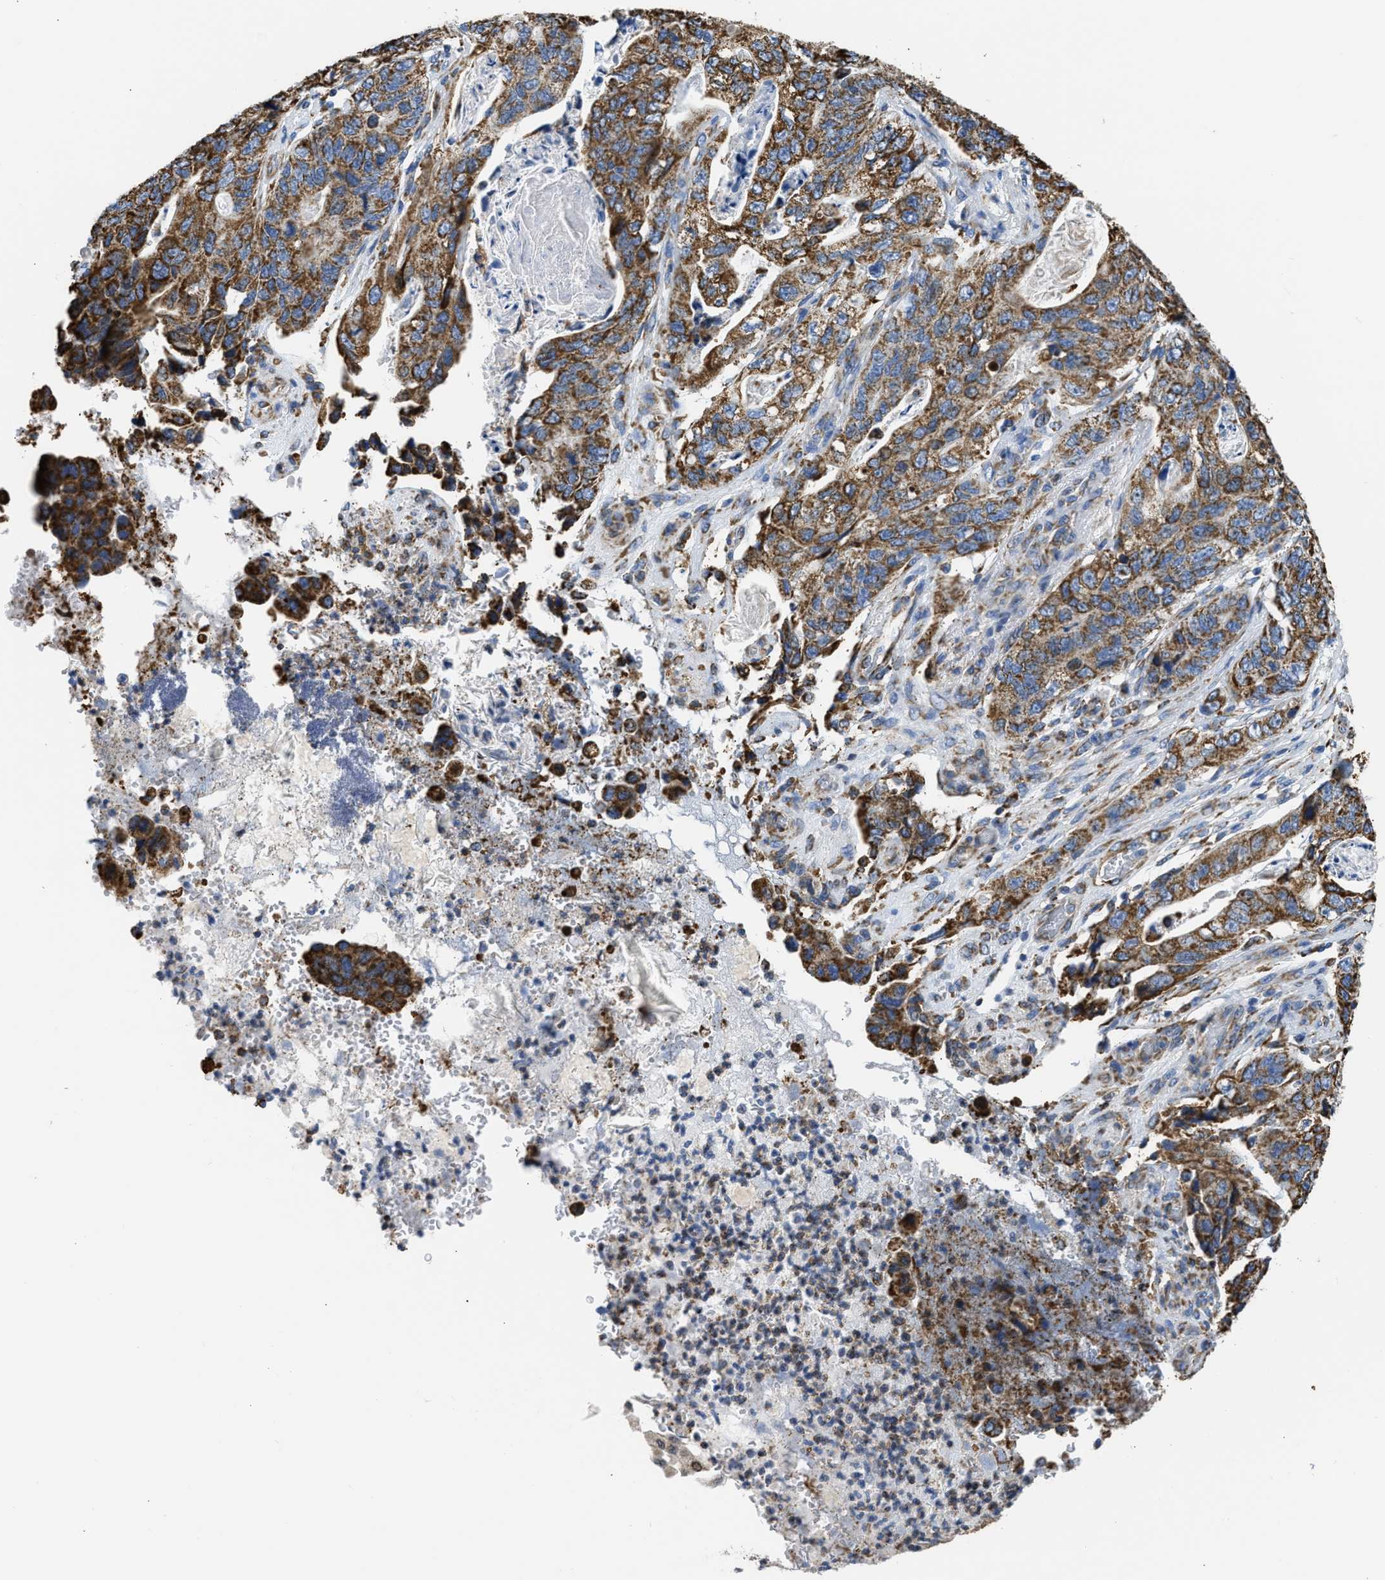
{"staining": {"intensity": "strong", "quantity": ">75%", "location": "cytoplasmic/membranous"}, "tissue": "stomach cancer", "cell_type": "Tumor cells", "image_type": "cancer", "snomed": [{"axis": "morphology", "description": "Adenocarcinoma, NOS"}, {"axis": "topography", "description": "Stomach"}], "caption": "Immunohistochemical staining of stomach adenocarcinoma demonstrates high levels of strong cytoplasmic/membranous expression in approximately >75% of tumor cells. (brown staining indicates protein expression, while blue staining denotes nuclei).", "gene": "CYCS", "patient": {"sex": "female", "age": 89}}